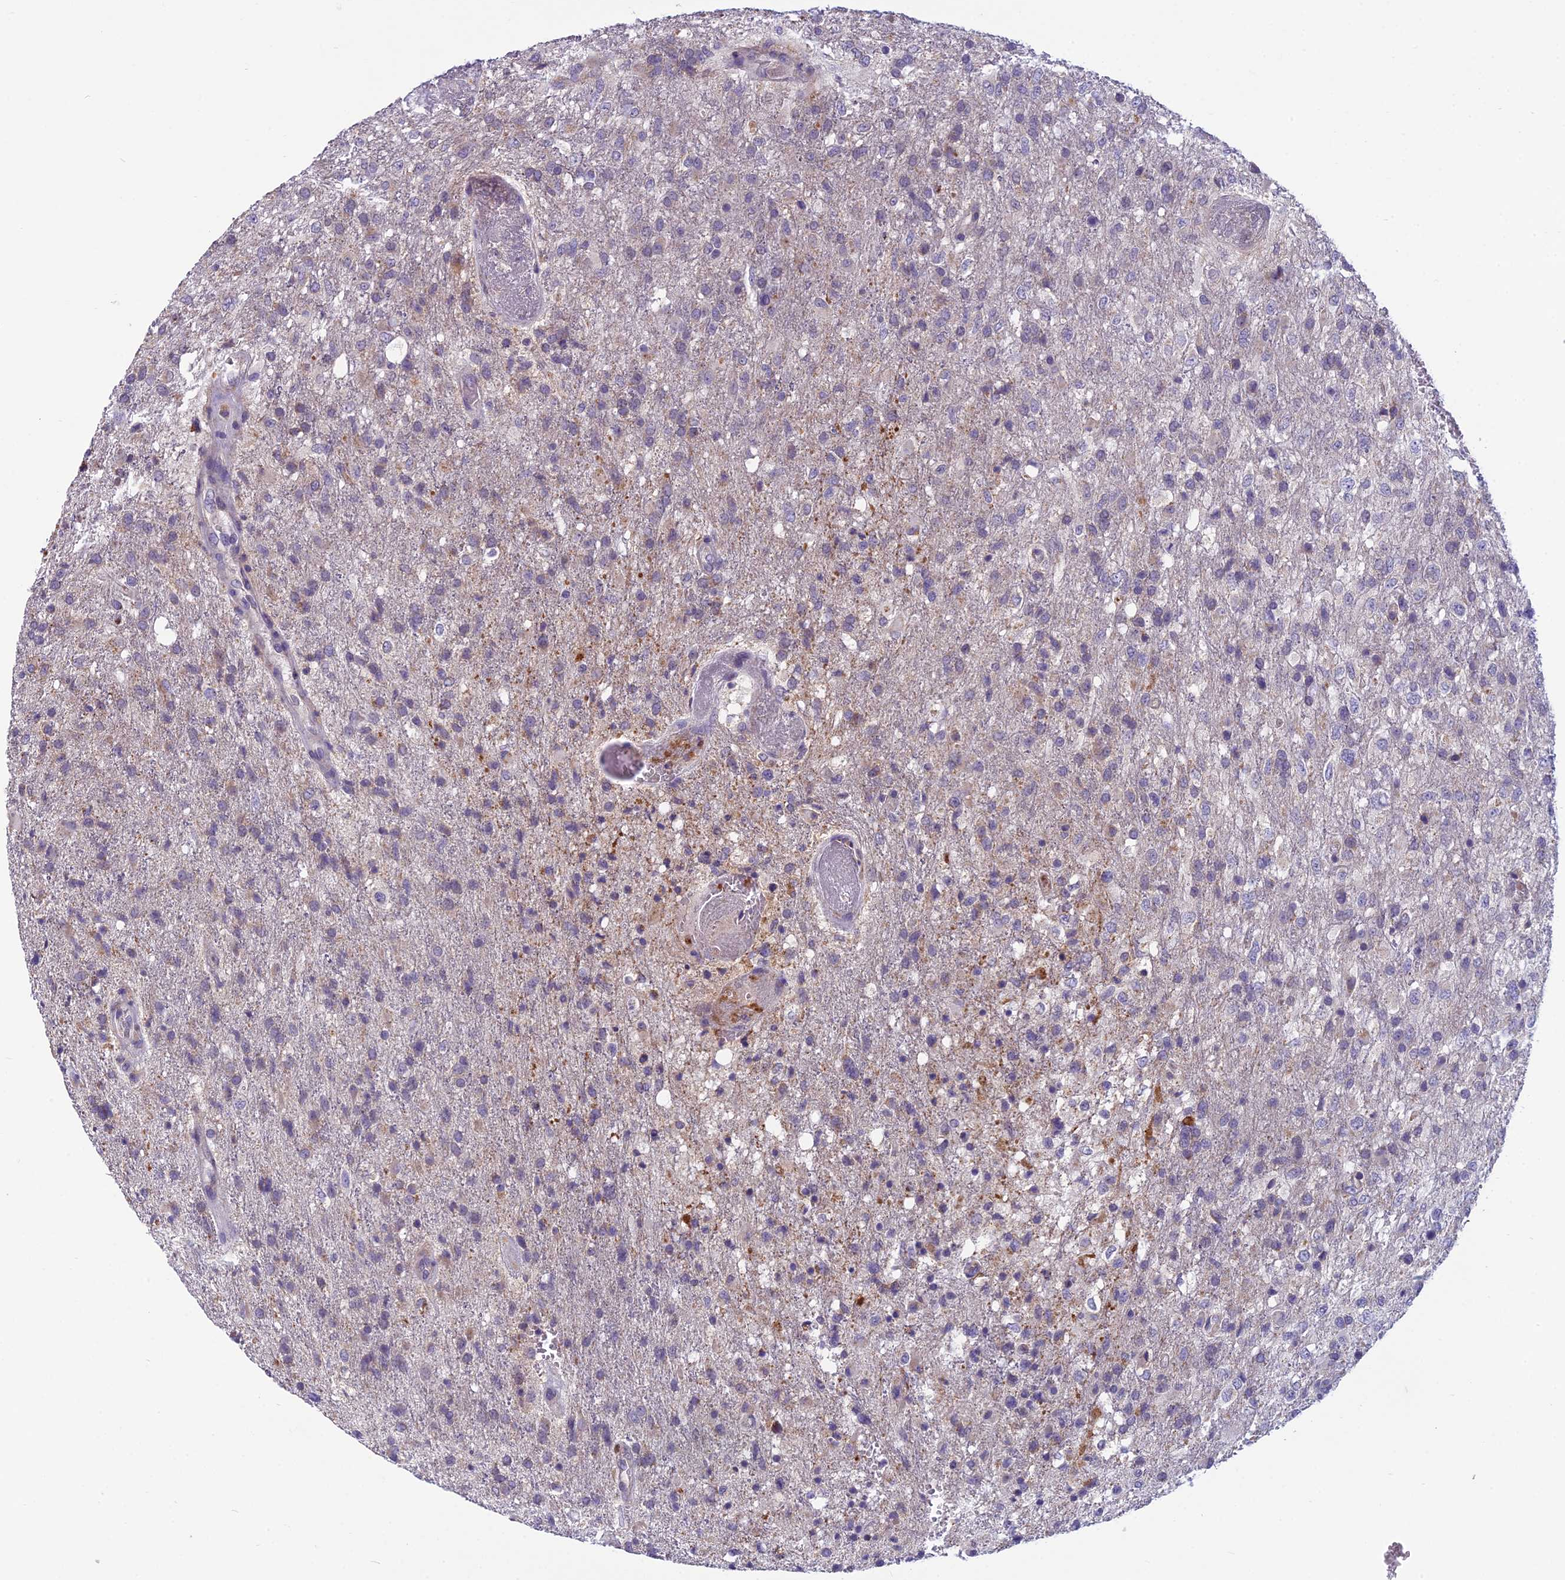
{"staining": {"intensity": "negative", "quantity": "none", "location": "none"}, "tissue": "glioma", "cell_type": "Tumor cells", "image_type": "cancer", "snomed": [{"axis": "morphology", "description": "Glioma, malignant, High grade"}, {"axis": "topography", "description": "Brain"}], "caption": "This image is of glioma stained with immunohistochemistry (IHC) to label a protein in brown with the nuclei are counter-stained blue. There is no positivity in tumor cells.", "gene": "ENSG00000188897", "patient": {"sex": "female", "age": 74}}